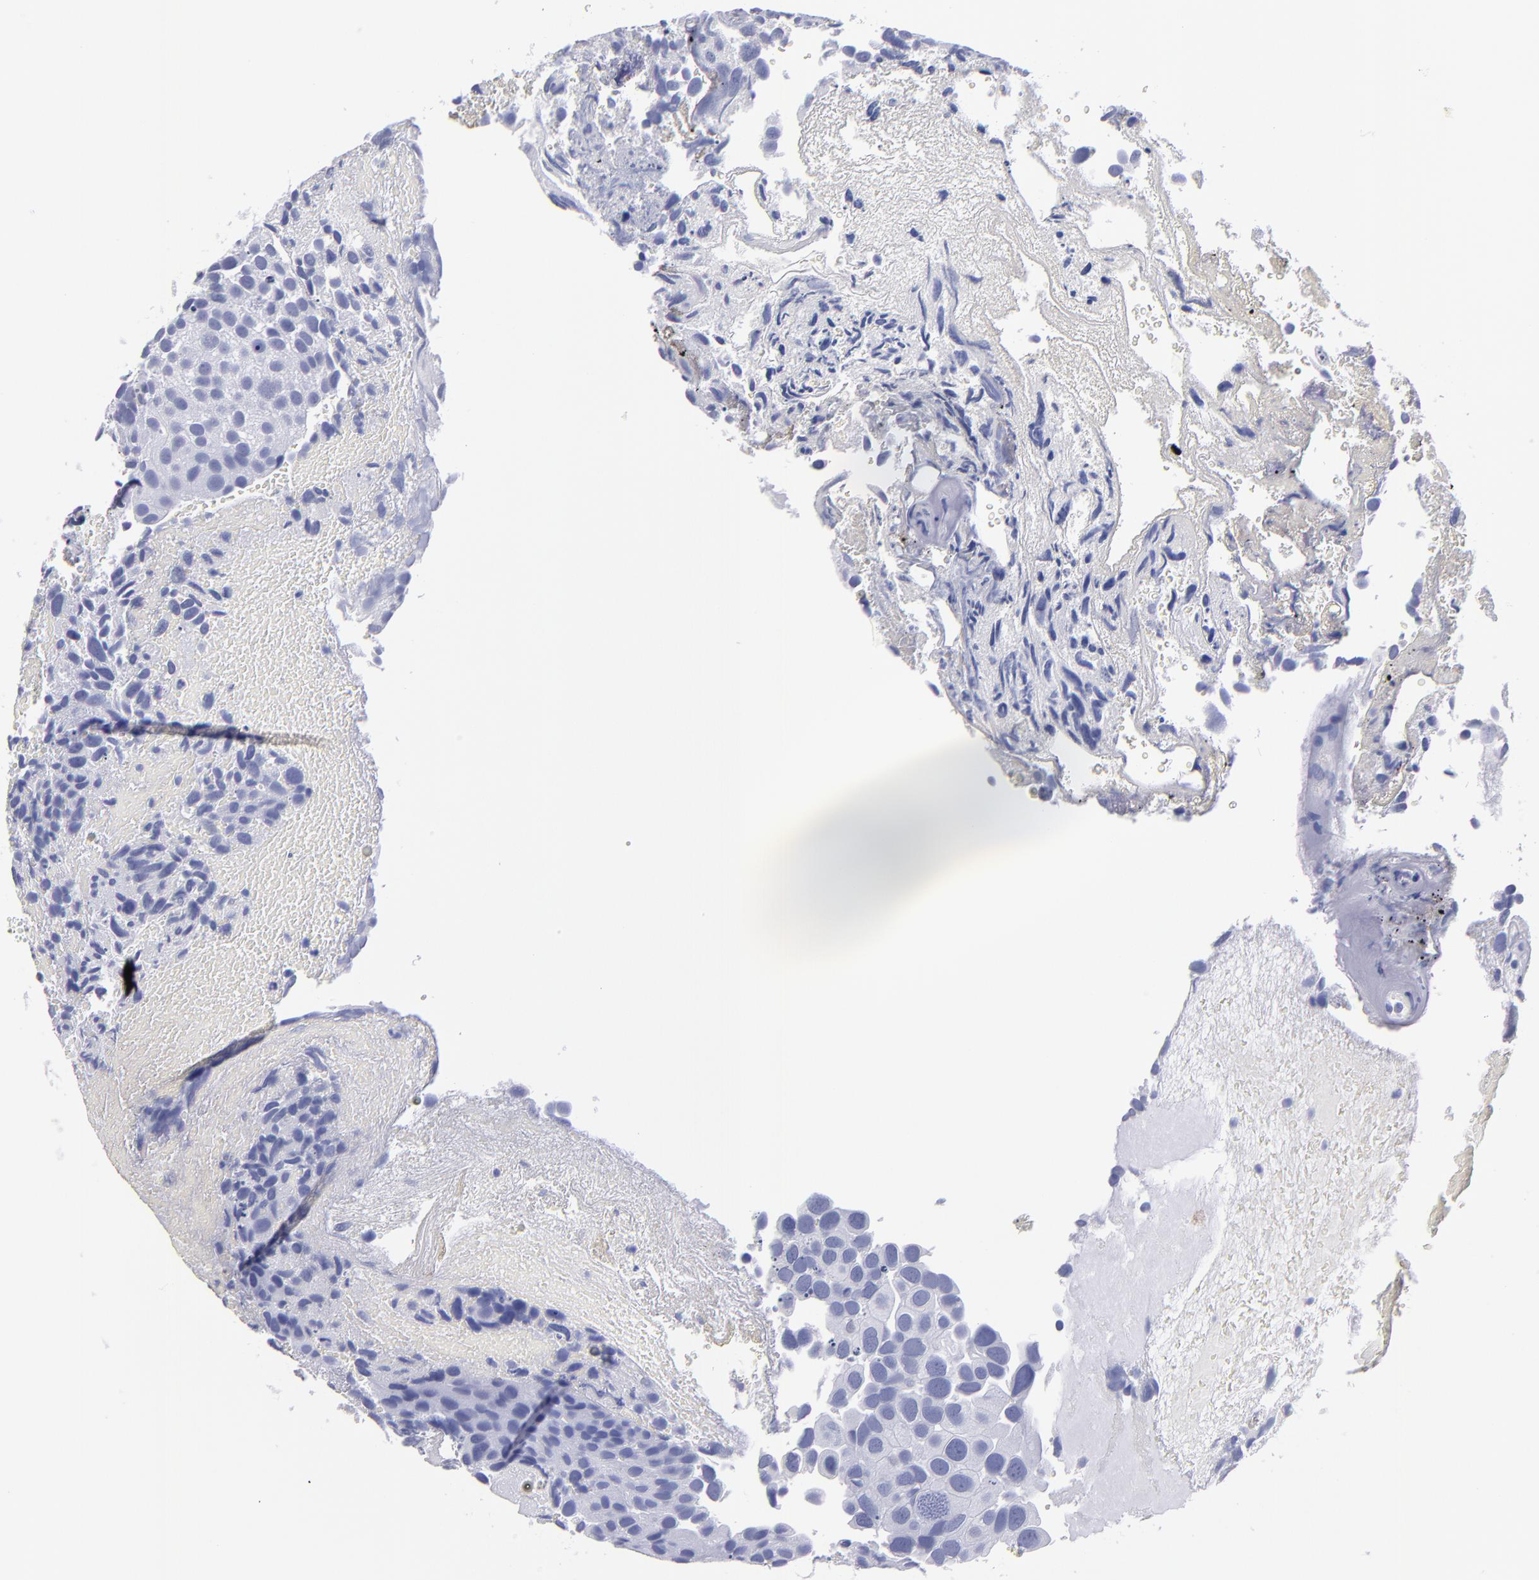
{"staining": {"intensity": "negative", "quantity": "none", "location": "none"}, "tissue": "urothelial cancer", "cell_type": "Tumor cells", "image_type": "cancer", "snomed": [{"axis": "morphology", "description": "Urothelial carcinoma, High grade"}, {"axis": "topography", "description": "Urinary bladder"}], "caption": "IHC of human urothelial cancer reveals no positivity in tumor cells. (DAB IHC, high magnification).", "gene": "MB", "patient": {"sex": "male", "age": 72}}